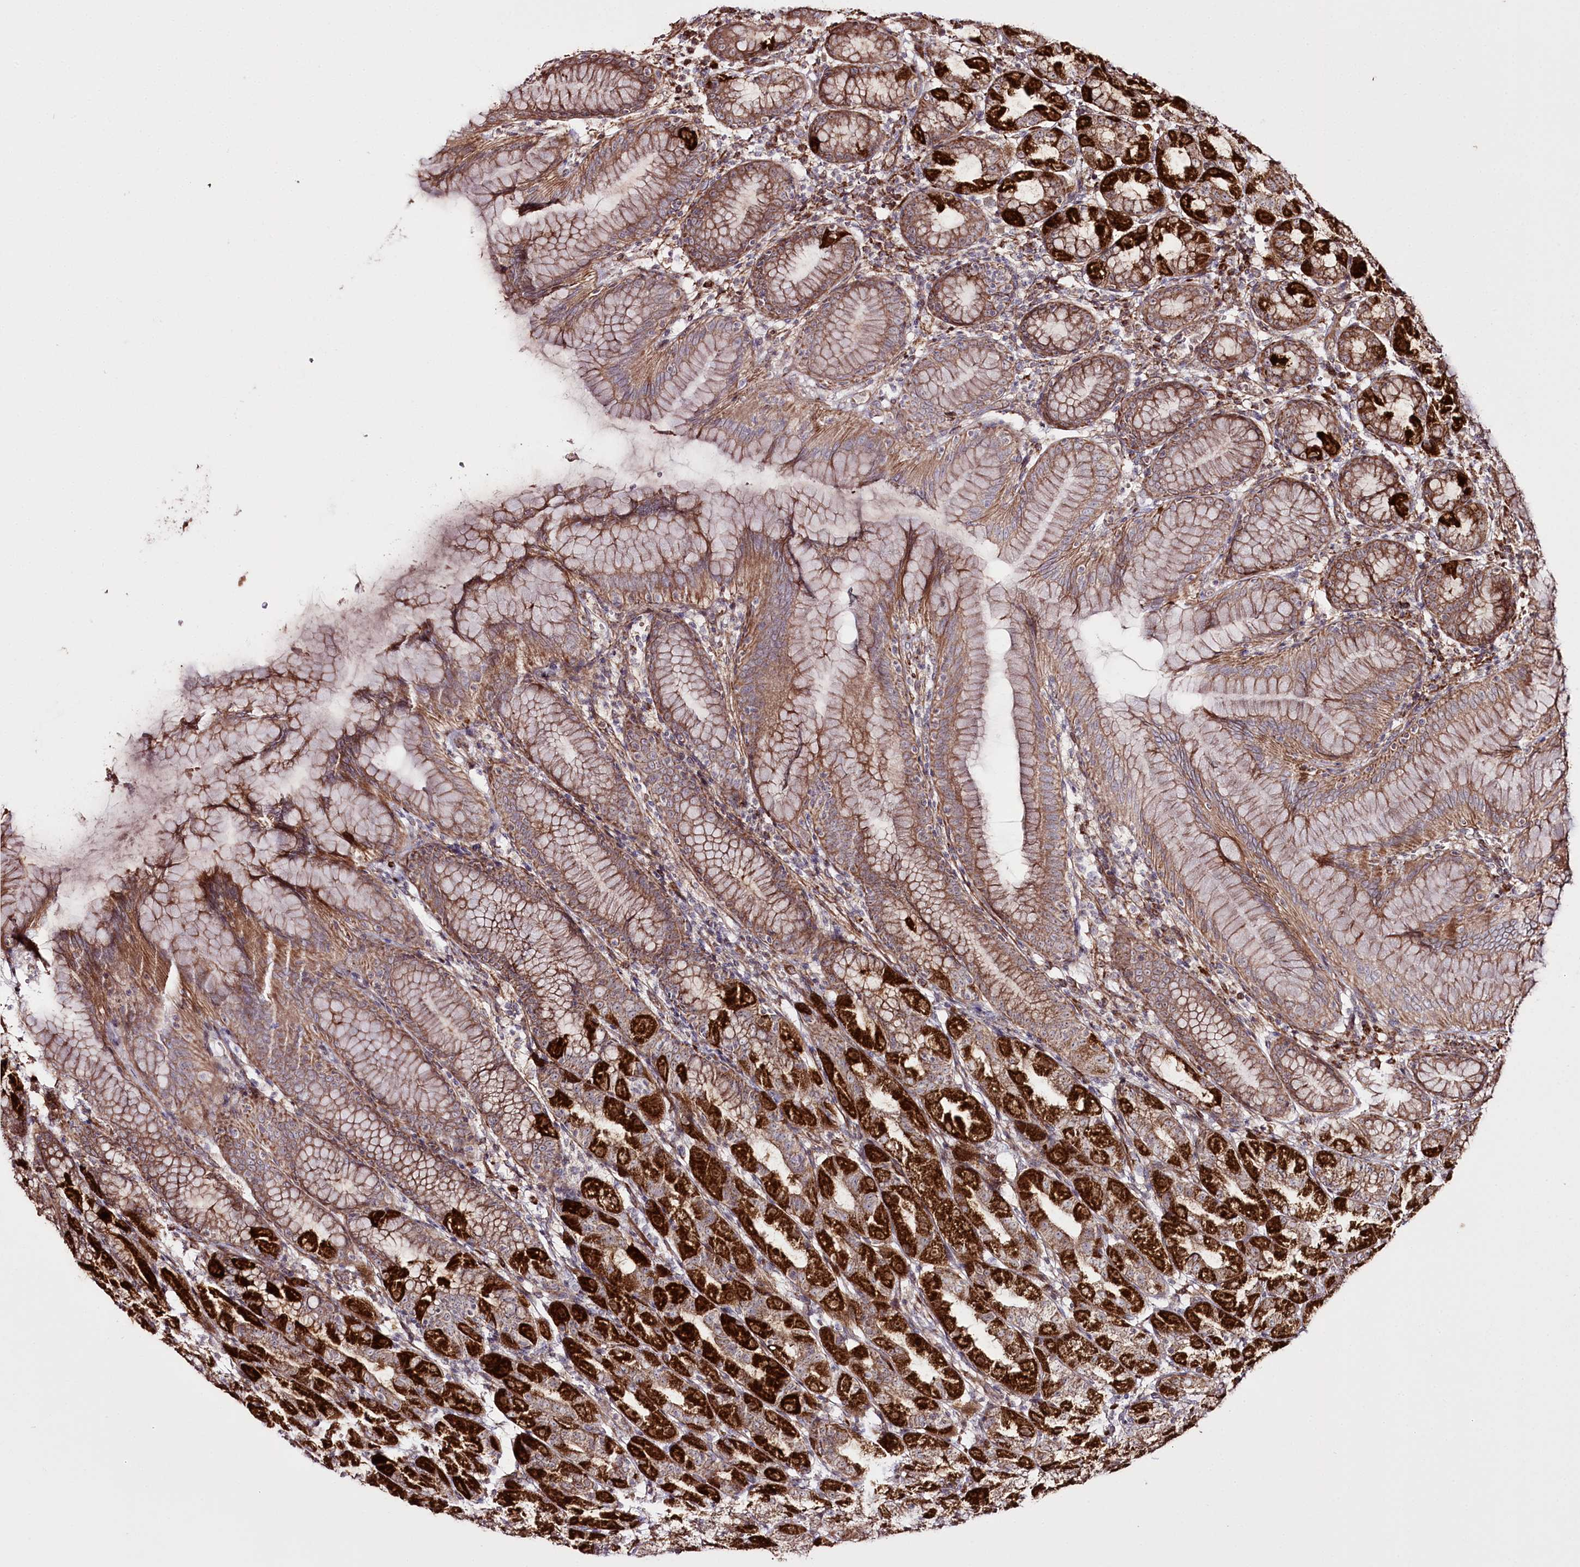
{"staining": {"intensity": "strong", "quantity": ">75%", "location": "cytoplasmic/membranous"}, "tissue": "stomach", "cell_type": "Glandular cells", "image_type": "normal", "snomed": [{"axis": "morphology", "description": "Normal tissue, NOS"}, {"axis": "topography", "description": "Stomach"}], "caption": "Immunohistochemistry (IHC) staining of benign stomach, which shows high levels of strong cytoplasmic/membranous staining in about >75% of glandular cells indicating strong cytoplasmic/membranous protein expression. The staining was performed using DAB (3,3'-diaminobenzidine) (brown) for protein detection and nuclei were counterstained in hematoxylin (blue).", "gene": "REXO2", "patient": {"sex": "female", "age": 79}}